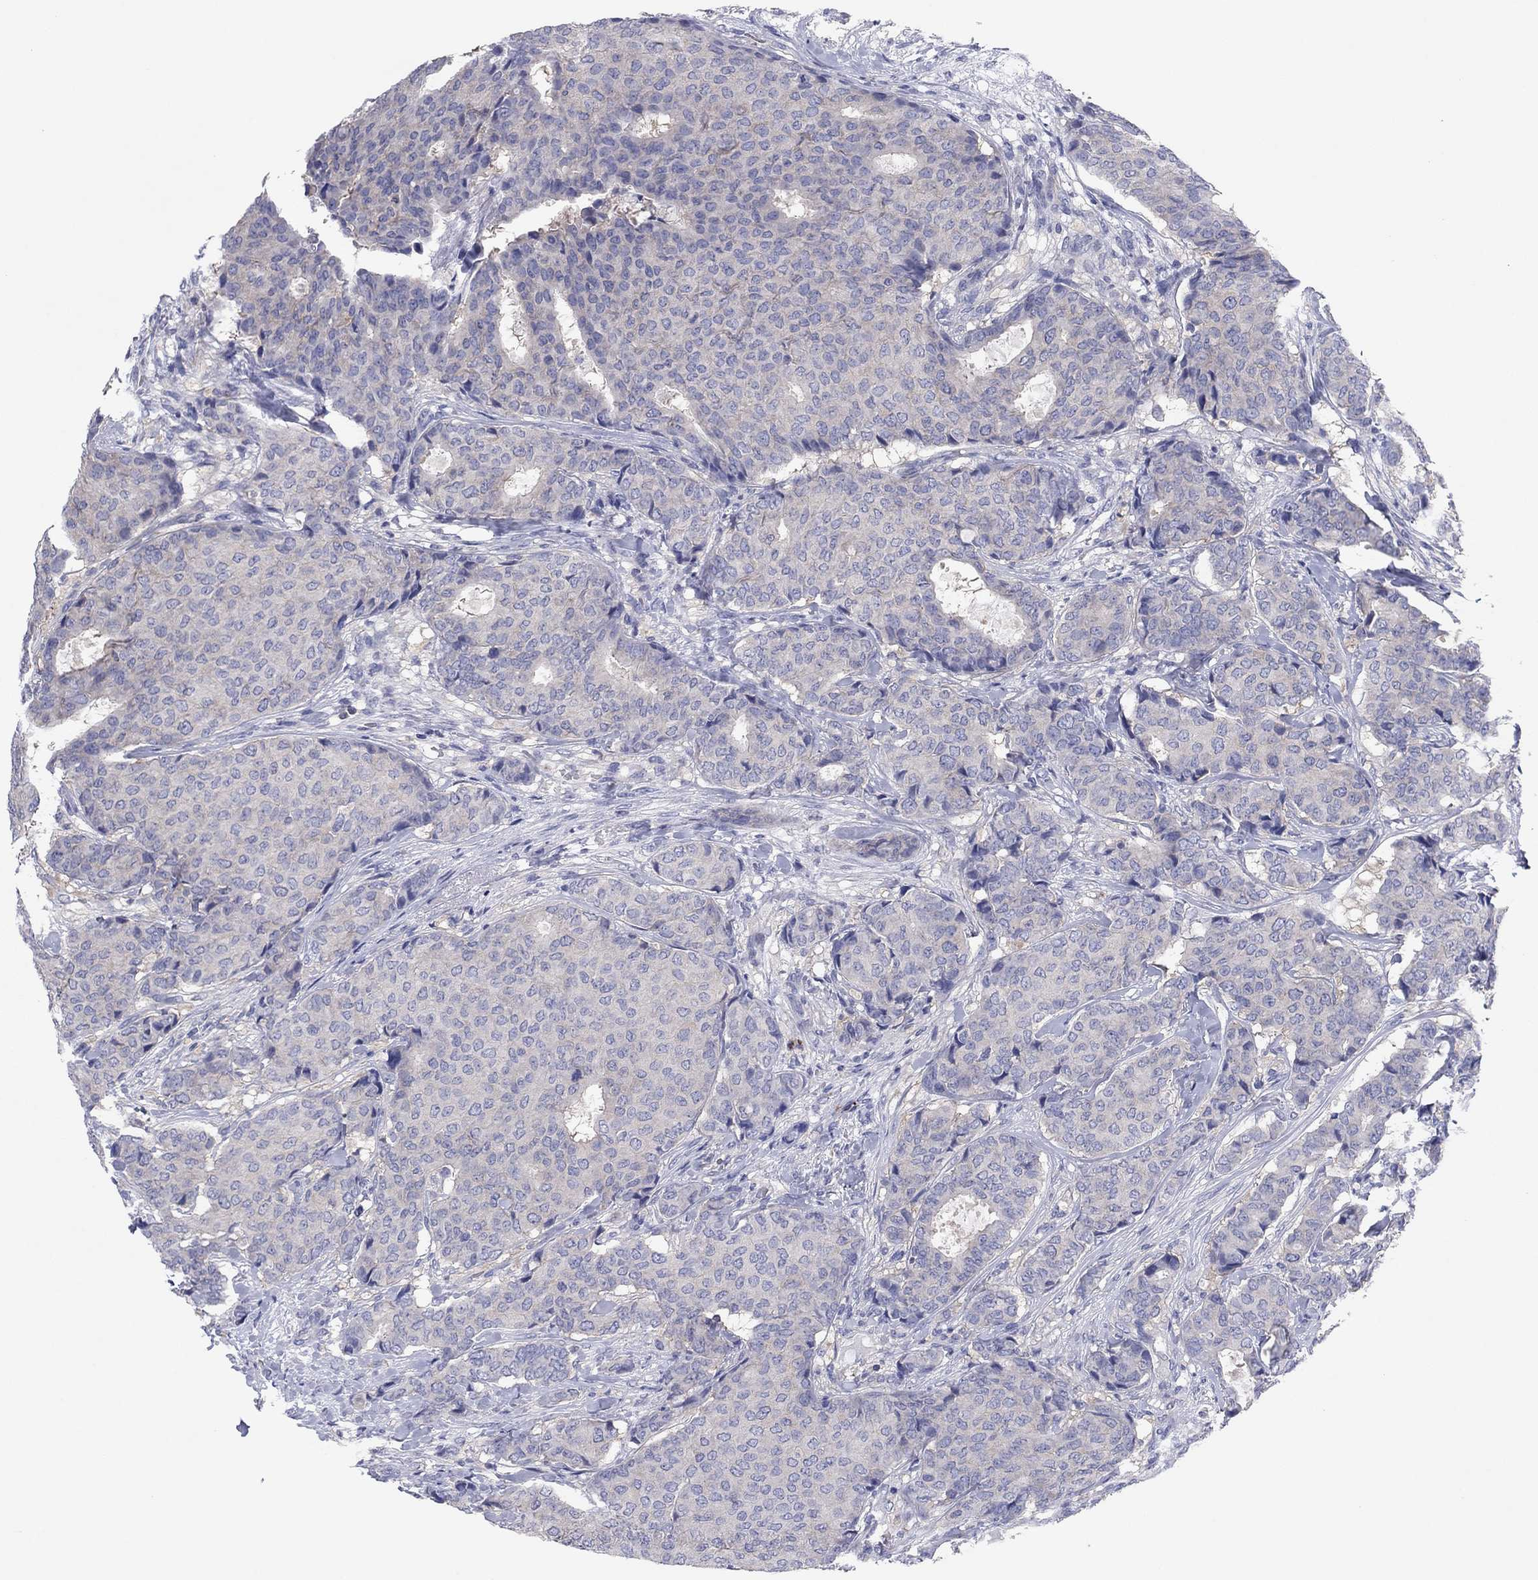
{"staining": {"intensity": "negative", "quantity": "none", "location": "none"}, "tissue": "breast cancer", "cell_type": "Tumor cells", "image_type": "cancer", "snomed": [{"axis": "morphology", "description": "Duct carcinoma"}, {"axis": "topography", "description": "Breast"}], "caption": "Tumor cells are negative for protein expression in human infiltrating ductal carcinoma (breast). The staining was performed using DAB to visualize the protein expression in brown, while the nuclei were stained in blue with hematoxylin (Magnification: 20x).", "gene": "PVR", "patient": {"sex": "female", "age": 75}}